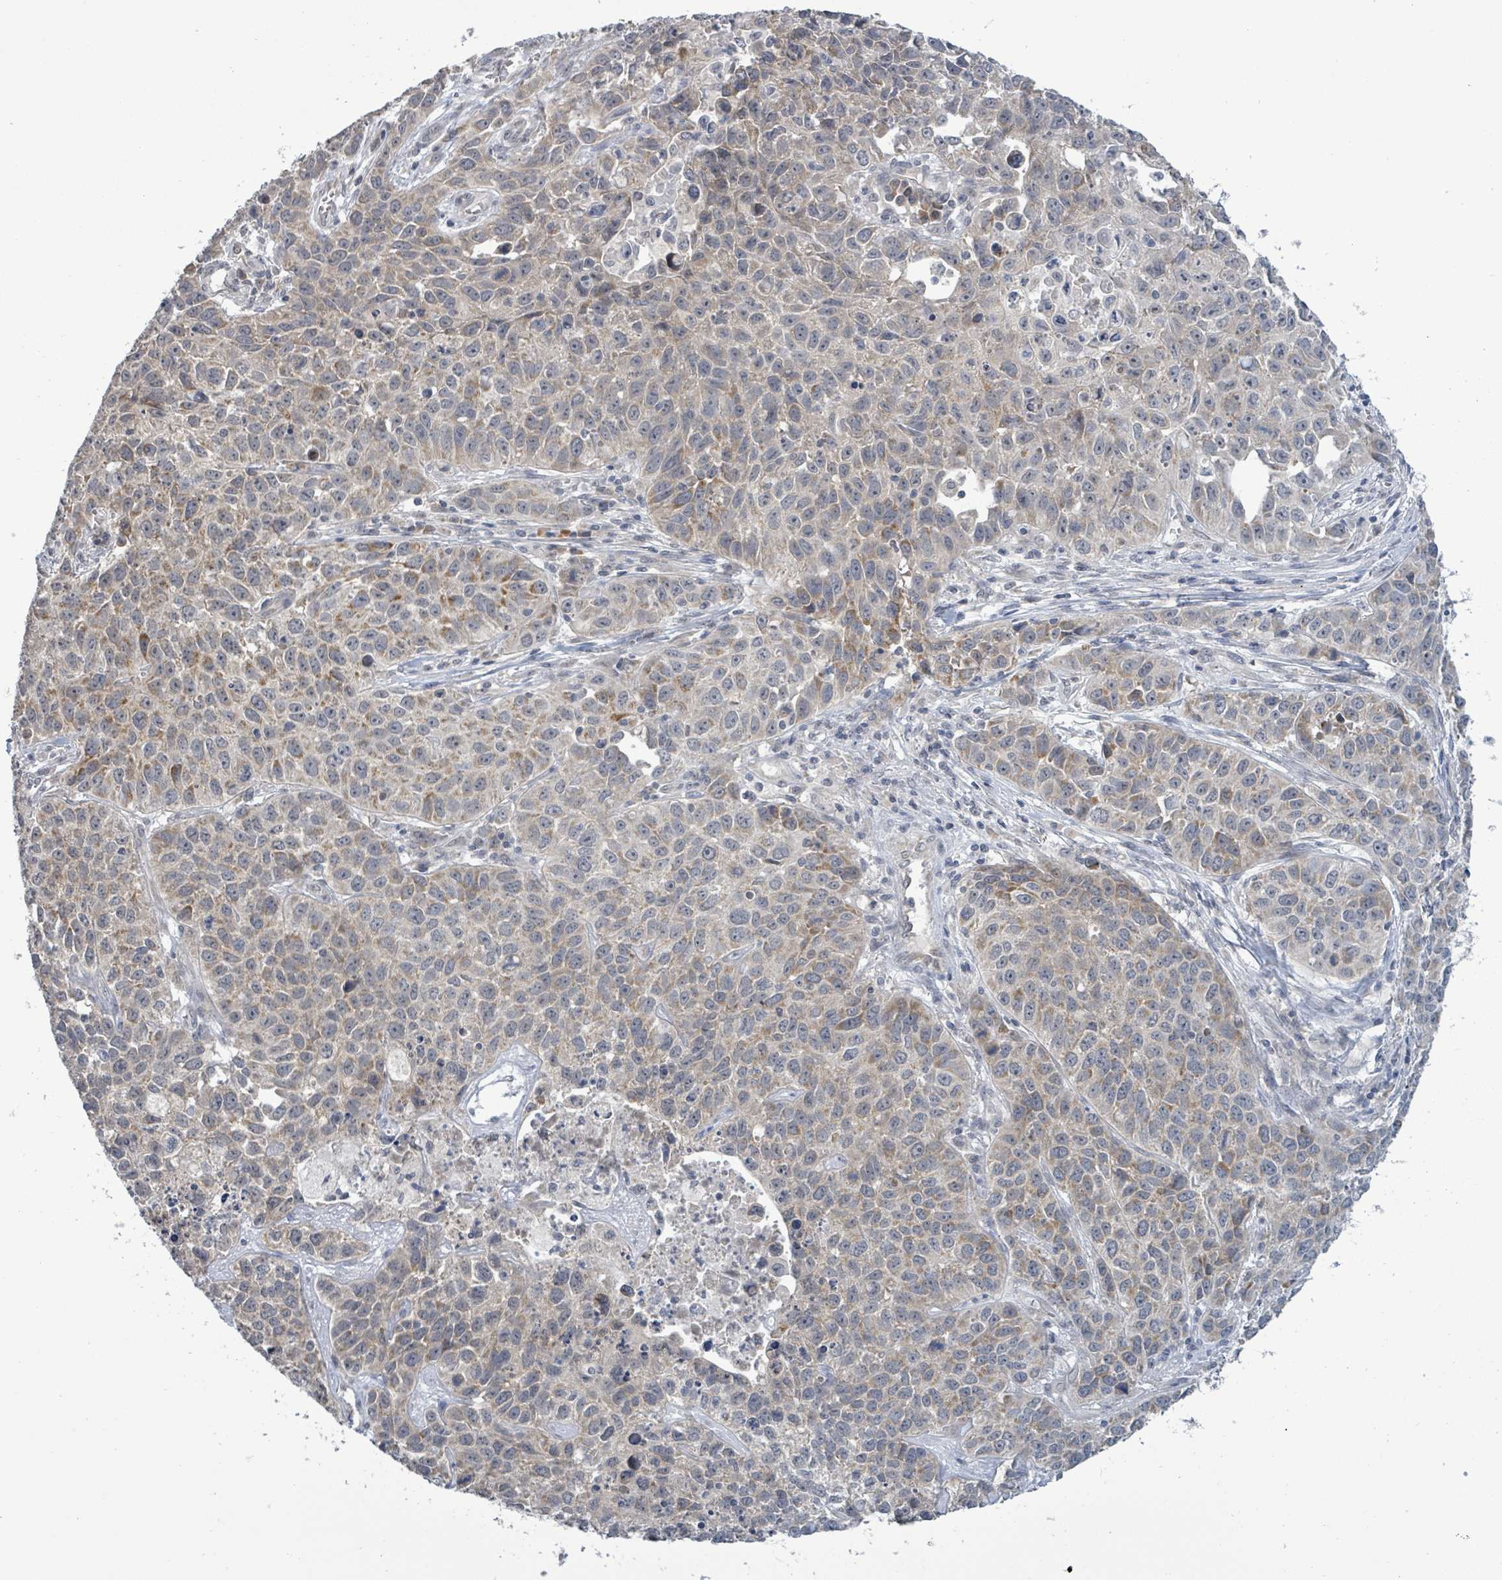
{"staining": {"intensity": "weak", "quantity": ">75%", "location": "cytoplasmic/membranous"}, "tissue": "lung cancer", "cell_type": "Tumor cells", "image_type": "cancer", "snomed": [{"axis": "morphology", "description": "Squamous cell carcinoma, NOS"}, {"axis": "topography", "description": "Lung"}], "caption": "Immunohistochemistry (IHC) image of lung cancer (squamous cell carcinoma) stained for a protein (brown), which demonstrates low levels of weak cytoplasmic/membranous staining in approximately >75% of tumor cells.", "gene": "COQ10B", "patient": {"sex": "male", "age": 76}}